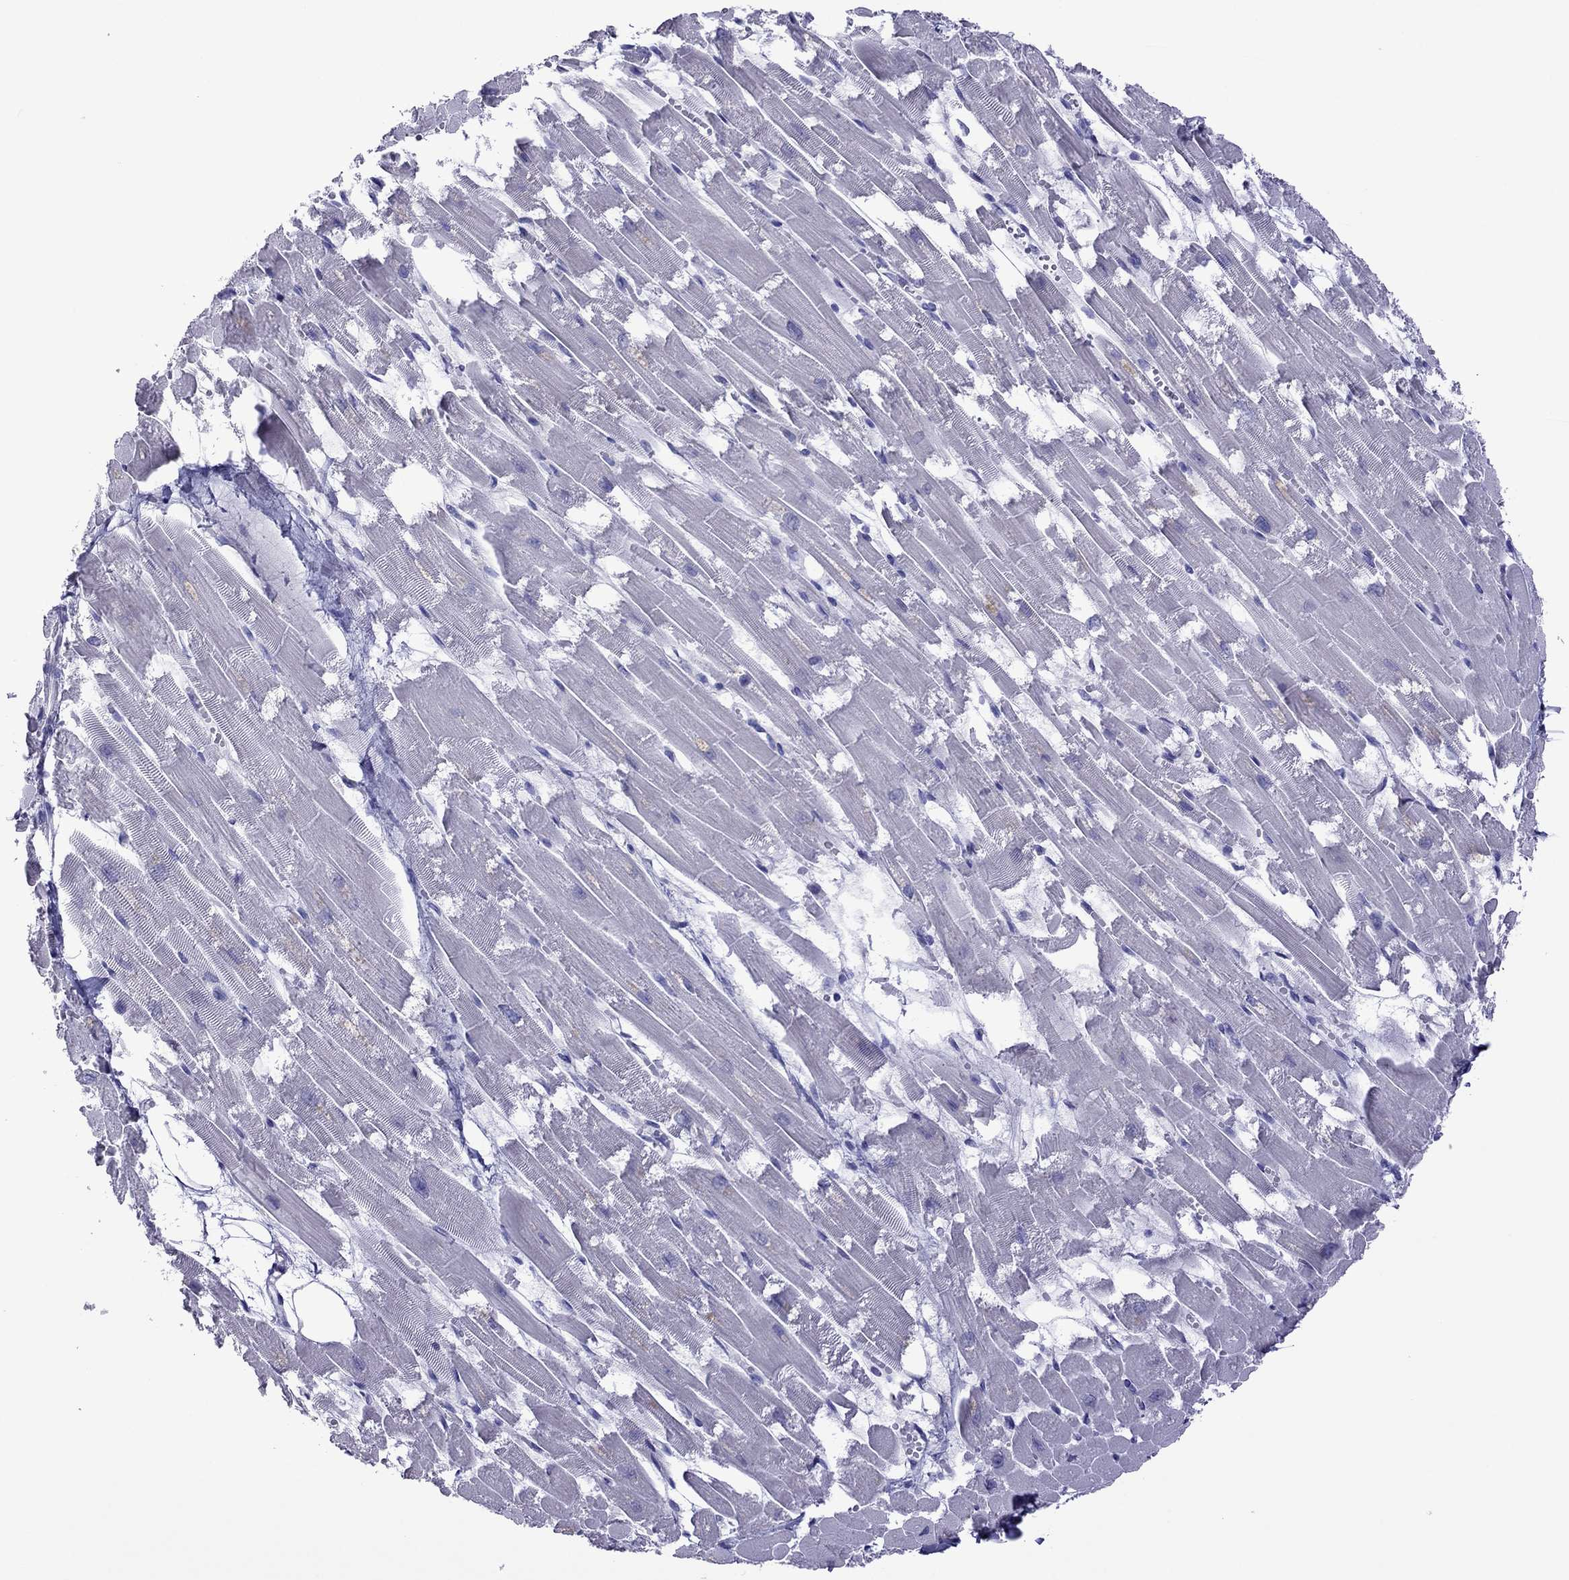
{"staining": {"intensity": "negative", "quantity": "none", "location": "none"}, "tissue": "heart muscle", "cell_type": "Cardiomyocytes", "image_type": "normal", "snomed": [{"axis": "morphology", "description": "Normal tissue, NOS"}, {"axis": "topography", "description": "Heart"}], "caption": "Immunohistochemistry (IHC) of unremarkable human heart muscle shows no positivity in cardiomyocytes.", "gene": "PCDHA6", "patient": {"sex": "female", "age": 52}}